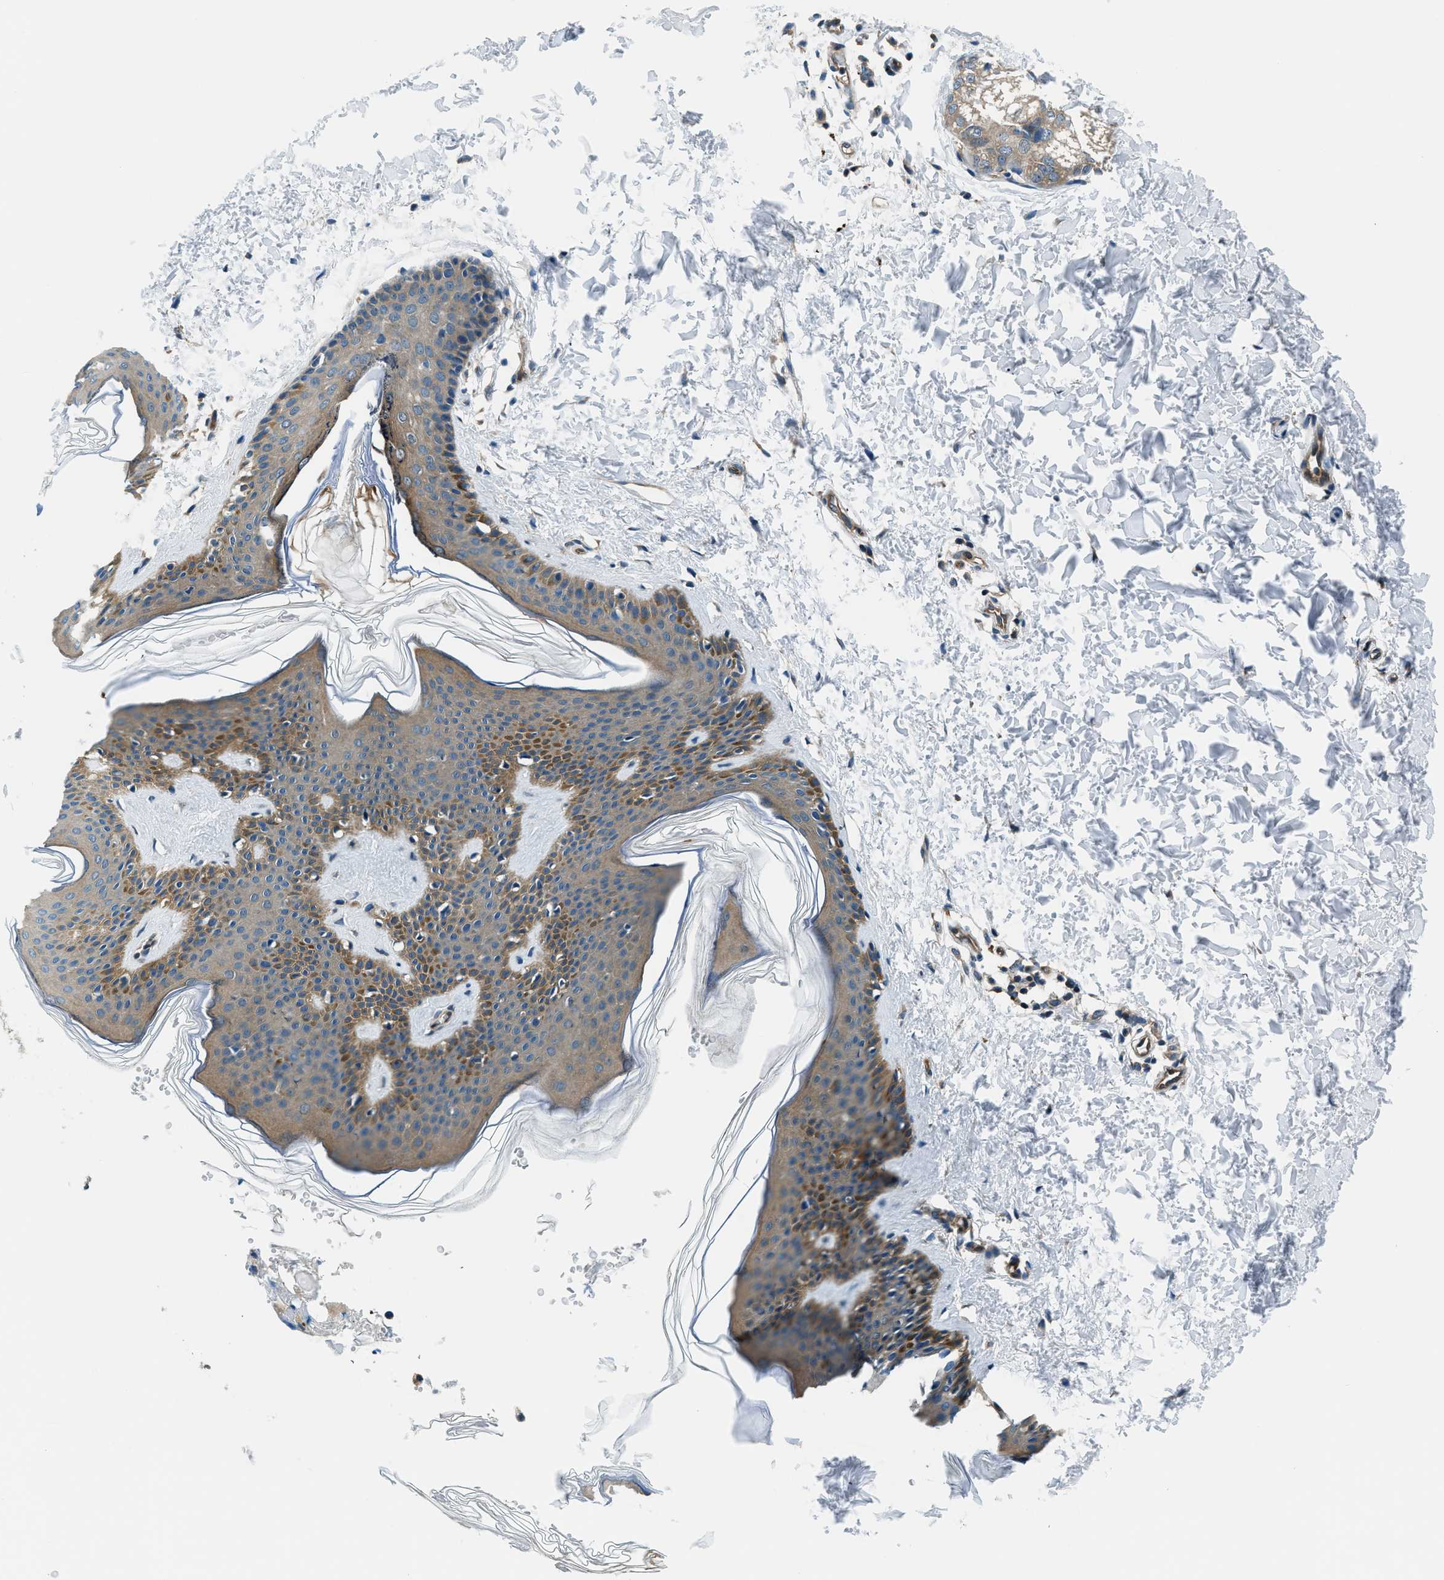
{"staining": {"intensity": "weak", "quantity": ">75%", "location": "cytoplasmic/membranous"}, "tissue": "skin", "cell_type": "Fibroblasts", "image_type": "normal", "snomed": [{"axis": "morphology", "description": "Normal tissue, NOS"}, {"axis": "topography", "description": "Skin"}], "caption": "Immunohistochemical staining of unremarkable human skin reveals >75% levels of weak cytoplasmic/membranous protein positivity in approximately >75% of fibroblasts. (DAB = brown stain, brightfield microscopy at high magnification).", "gene": "SLC19A2", "patient": {"sex": "female", "age": 41}}